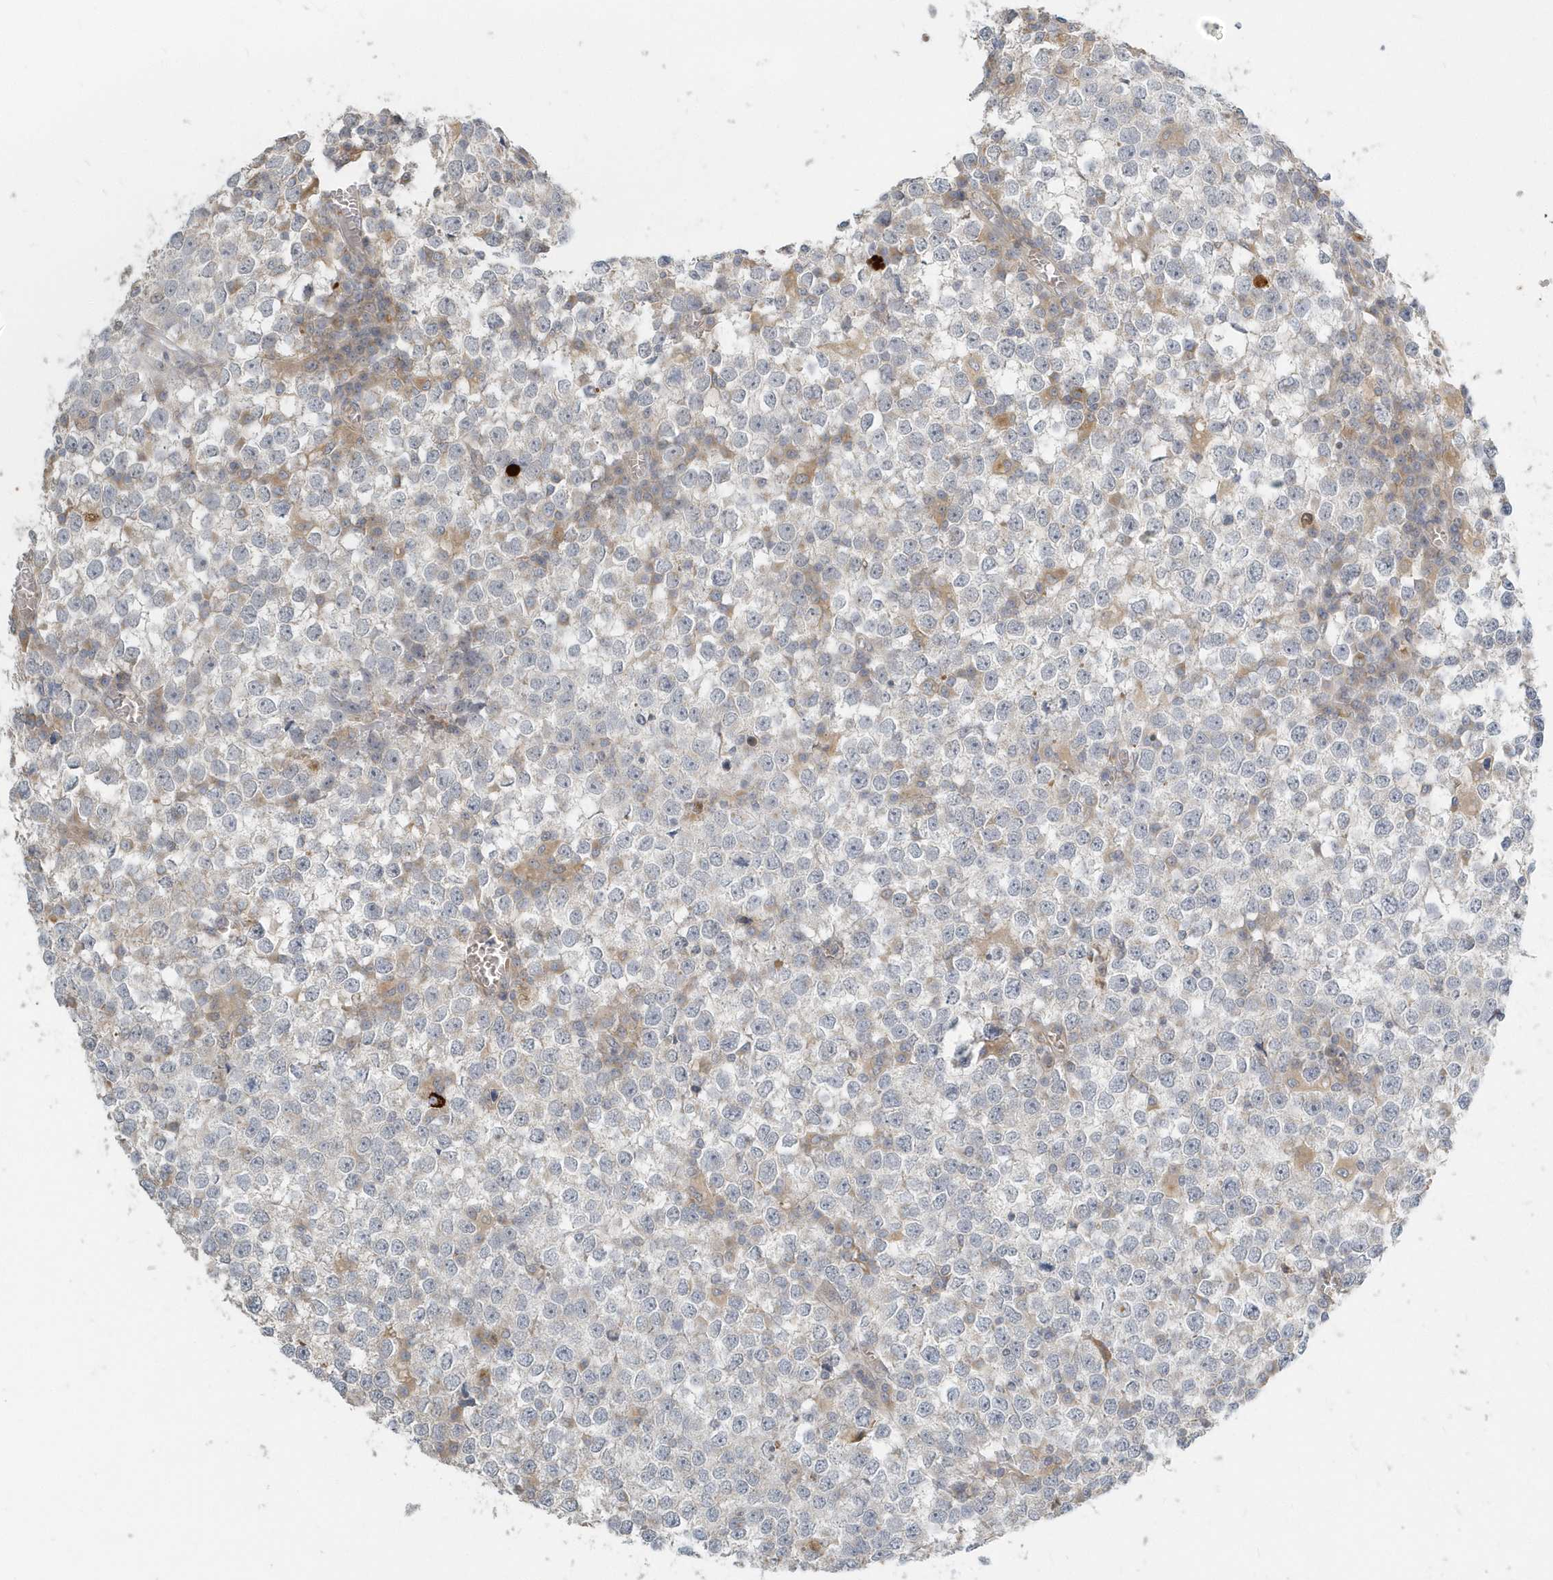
{"staining": {"intensity": "negative", "quantity": "none", "location": "none"}, "tissue": "testis cancer", "cell_type": "Tumor cells", "image_type": "cancer", "snomed": [{"axis": "morphology", "description": "Seminoma, NOS"}, {"axis": "topography", "description": "Testis"}], "caption": "A histopathology image of human seminoma (testis) is negative for staining in tumor cells.", "gene": "NAPB", "patient": {"sex": "male", "age": 65}}